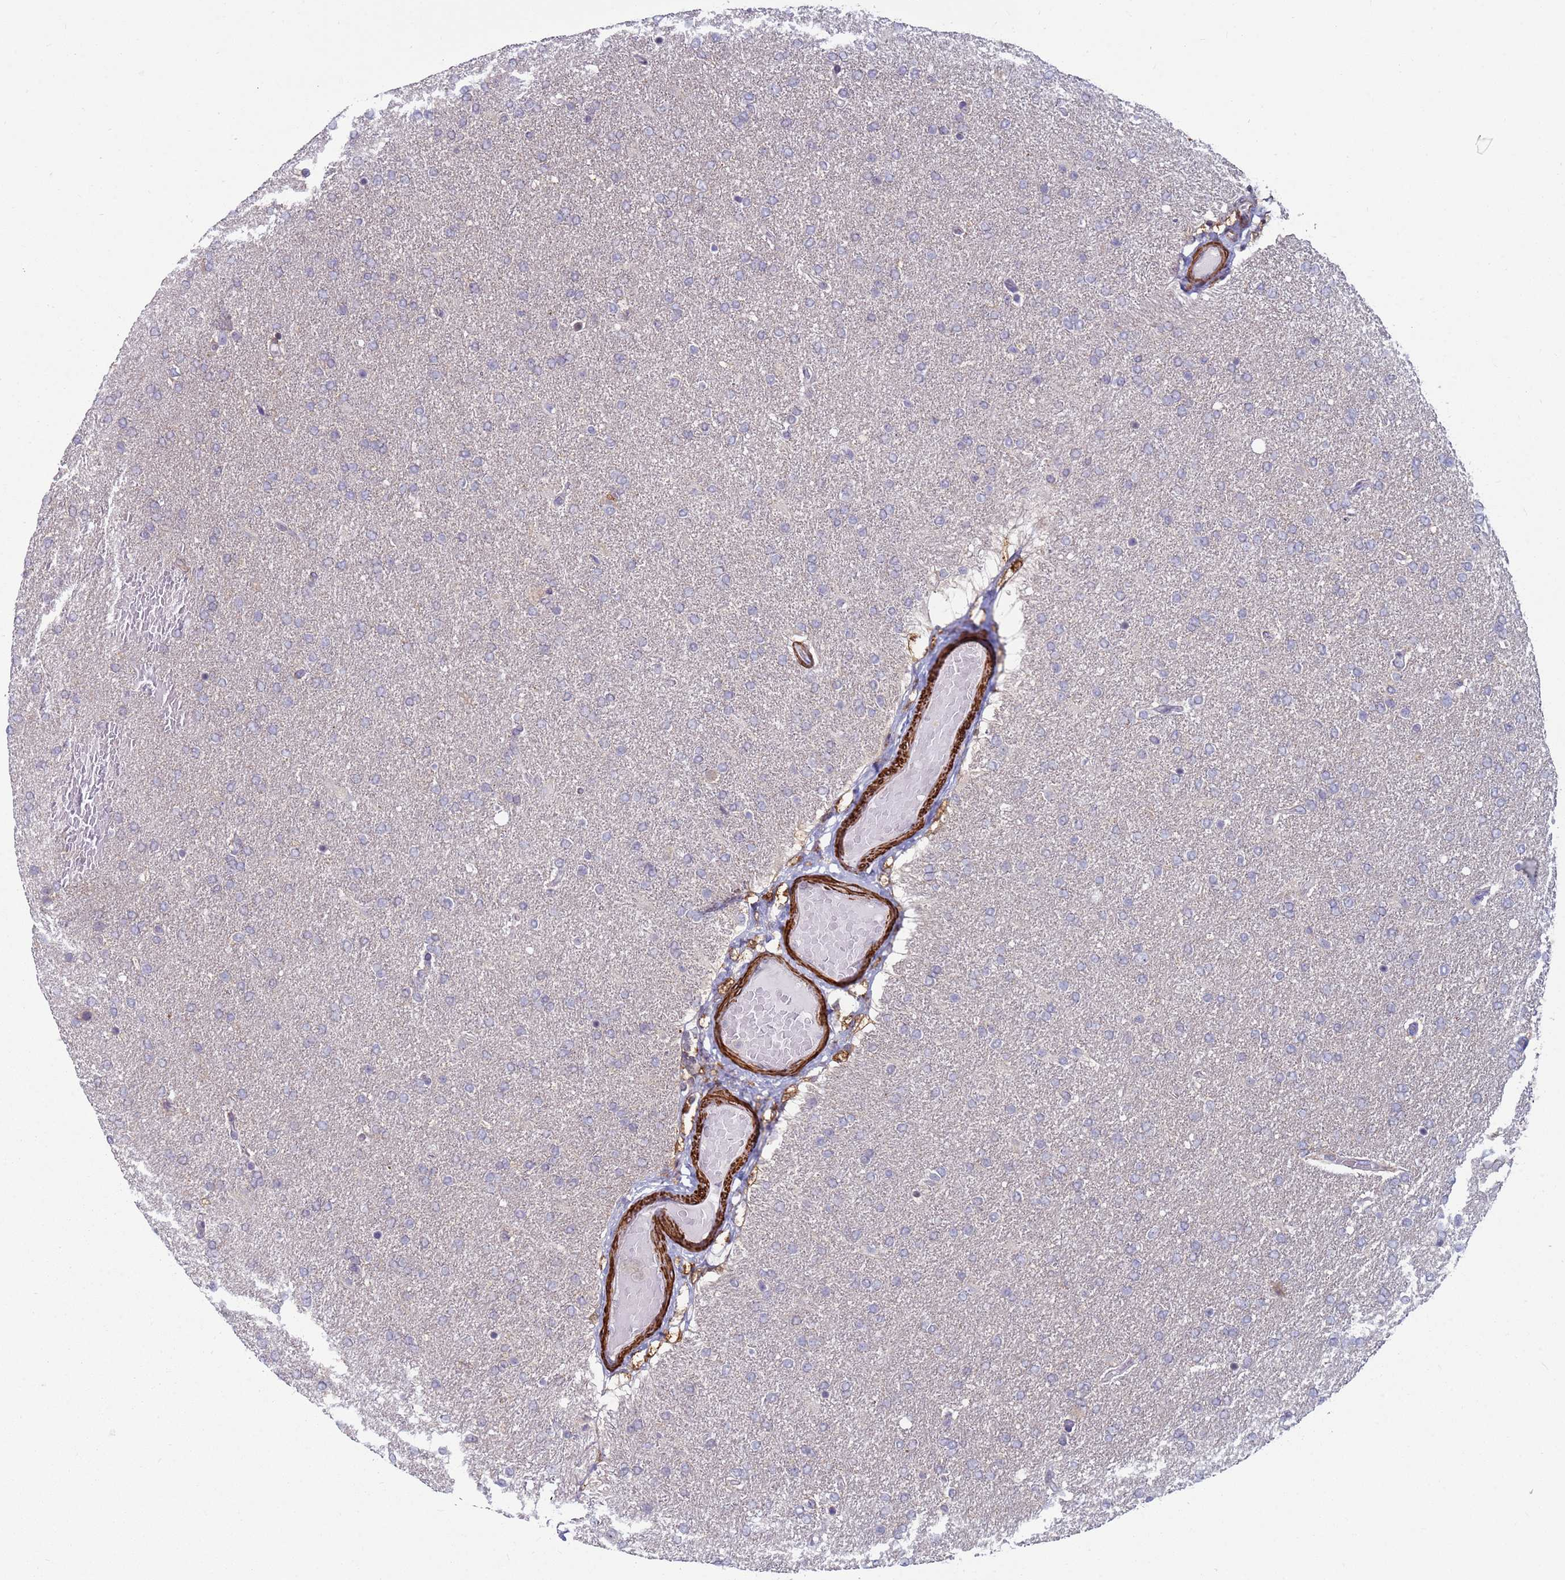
{"staining": {"intensity": "negative", "quantity": "none", "location": "none"}, "tissue": "glioma", "cell_type": "Tumor cells", "image_type": "cancer", "snomed": [{"axis": "morphology", "description": "Glioma, malignant, High grade"}, {"axis": "topography", "description": "Brain"}], "caption": "Tumor cells show no significant protein staining in malignant glioma (high-grade).", "gene": "SNAPC4", "patient": {"sex": "male", "age": 72}}